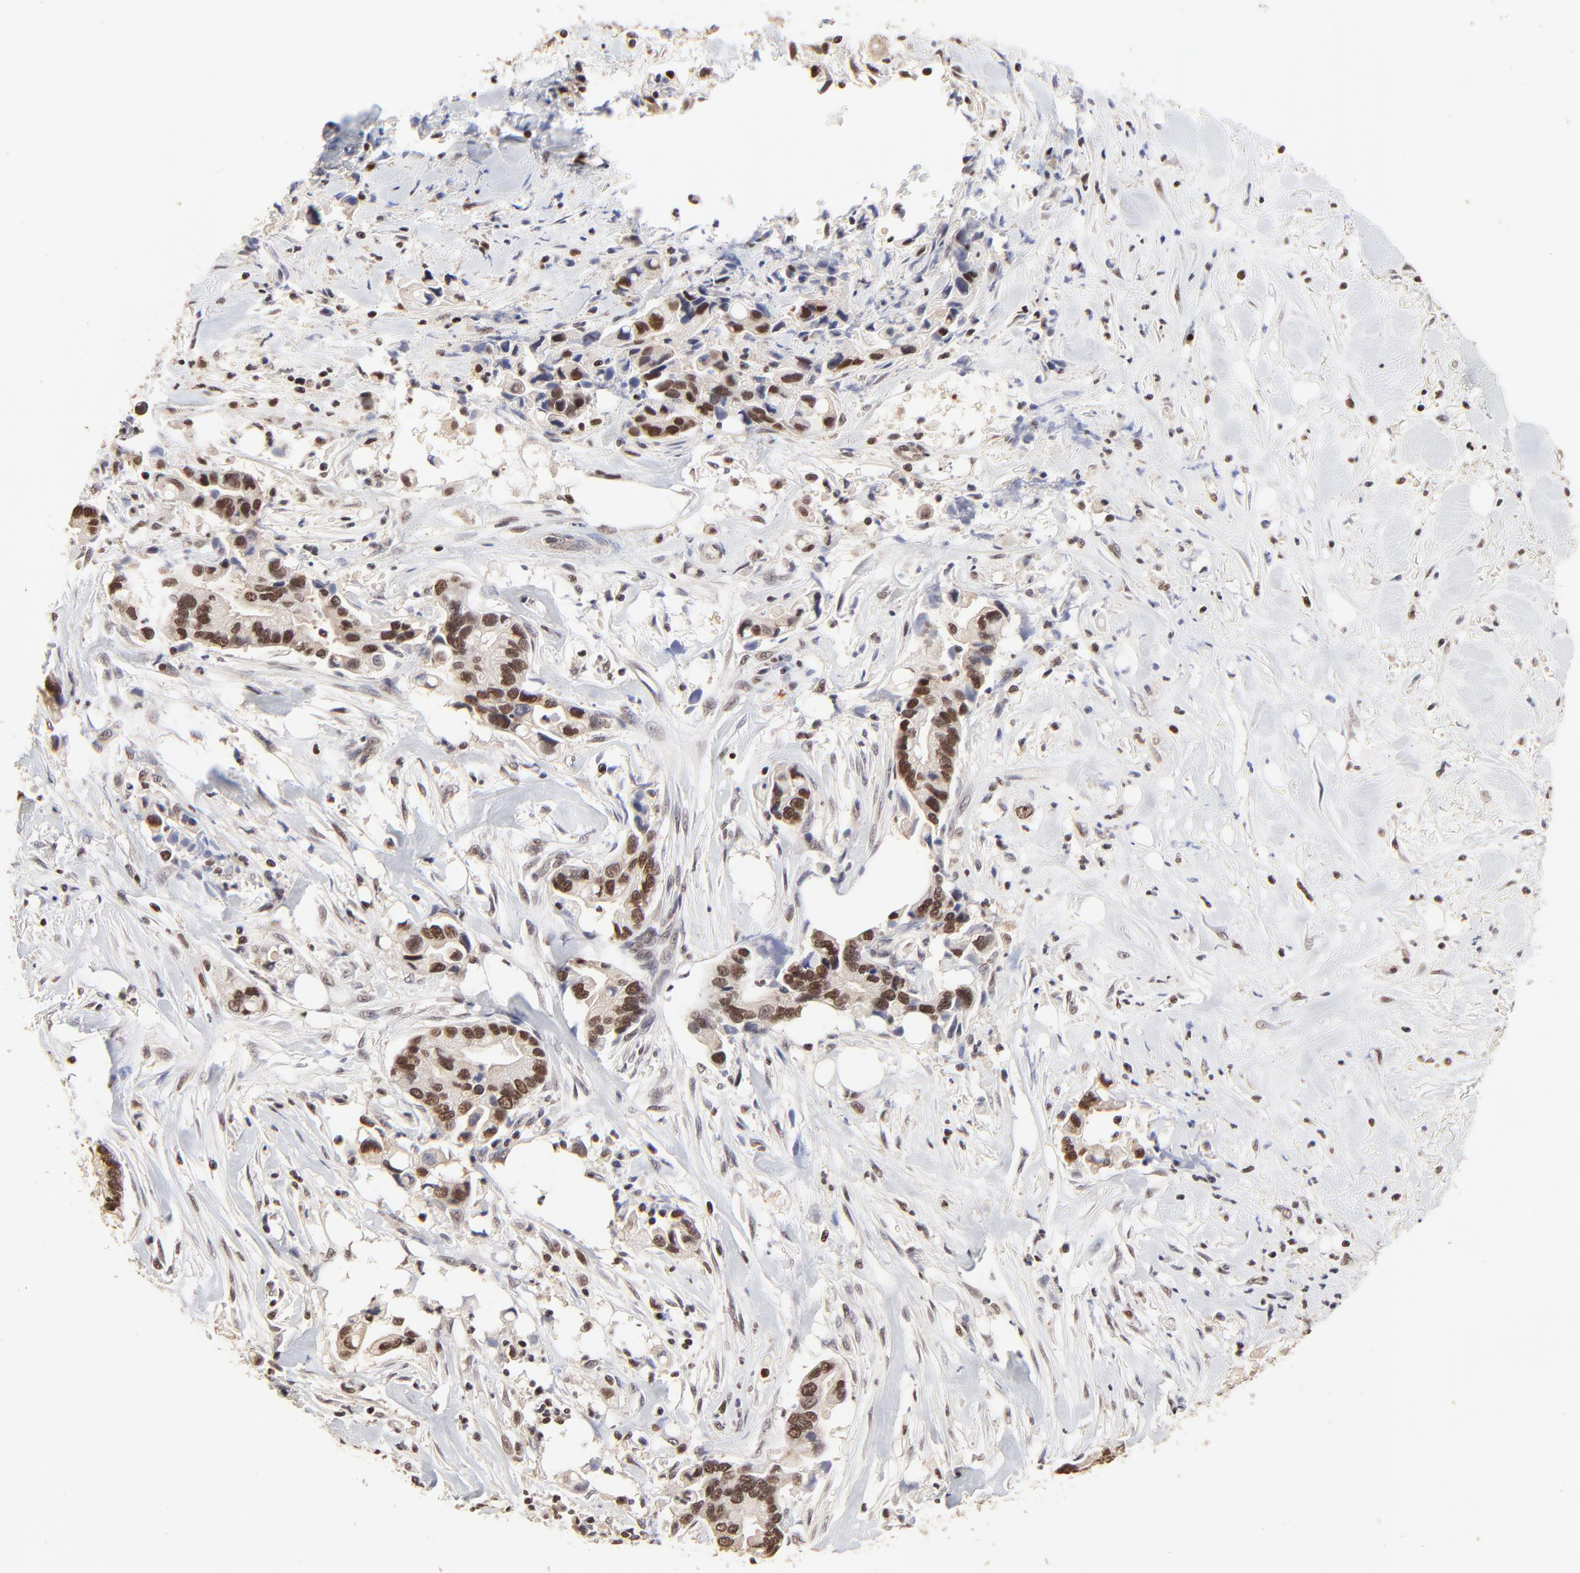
{"staining": {"intensity": "strong", "quantity": ">75%", "location": "nuclear"}, "tissue": "pancreatic cancer", "cell_type": "Tumor cells", "image_type": "cancer", "snomed": [{"axis": "morphology", "description": "Adenocarcinoma, NOS"}, {"axis": "topography", "description": "Pancreas"}], "caption": "DAB (3,3'-diaminobenzidine) immunohistochemical staining of human pancreatic adenocarcinoma displays strong nuclear protein expression in approximately >75% of tumor cells.", "gene": "DSN1", "patient": {"sex": "male", "age": 70}}